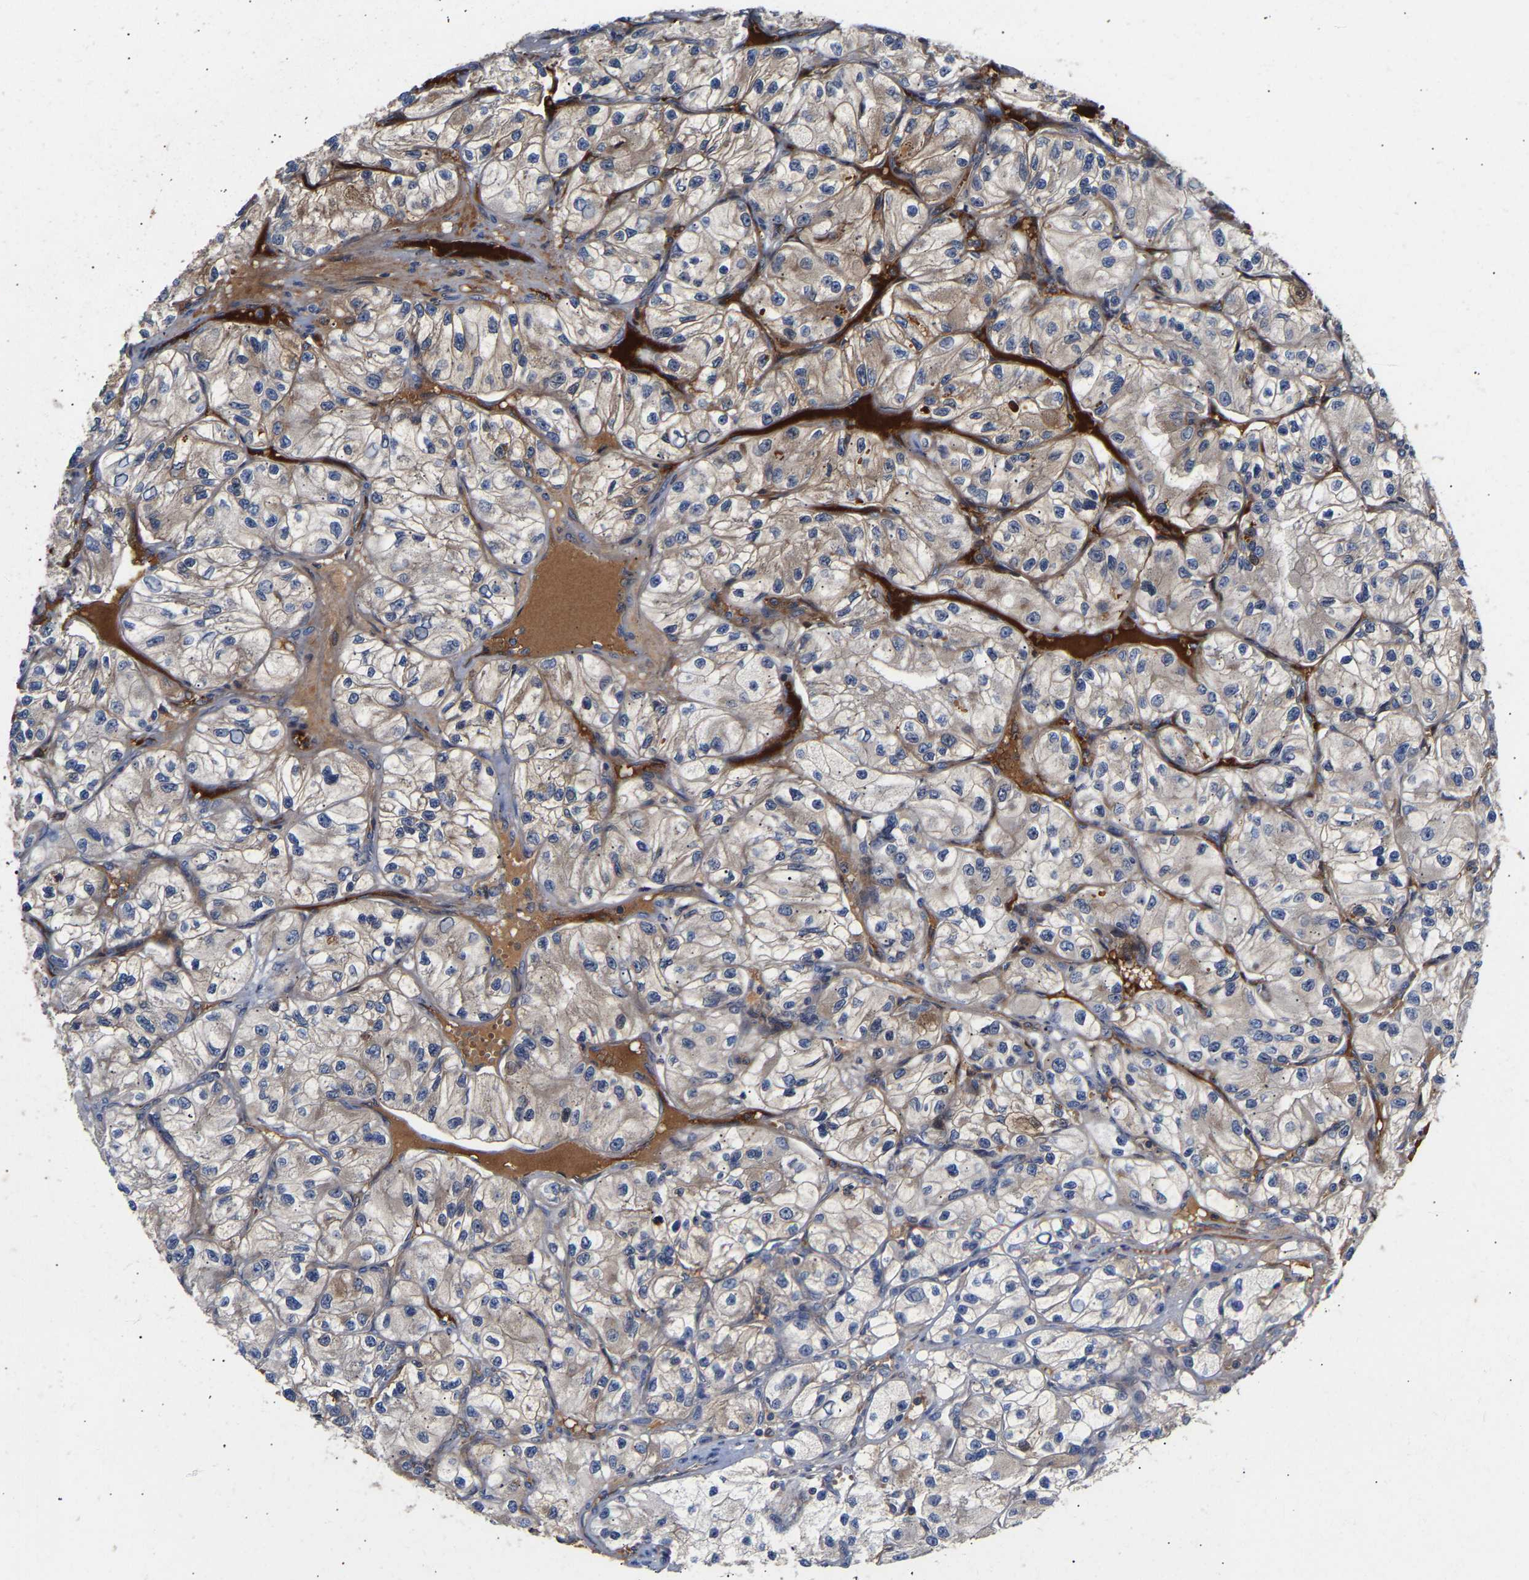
{"staining": {"intensity": "weak", "quantity": "25%-75%", "location": "cytoplasmic/membranous"}, "tissue": "renal cancer", "cell_type": "Tumor cells", "image_type": "cancer", "snomed": [{"axis": "morphology", "description": "Adenocarcinoma, NOS"}, {"axis": "topography", "description": "Kidney"}], "caption": "The immunohistochemical stain shows weak cytoplasmic/membranous staining in tumor cells of renal cancer (adenocarcinoma) tissue. Immunohistochemistry stains the protein of interest in brown and the nuclei are stained blue.", "gene": "KASH5", "patient": {"sex": "female", "age": 57}}